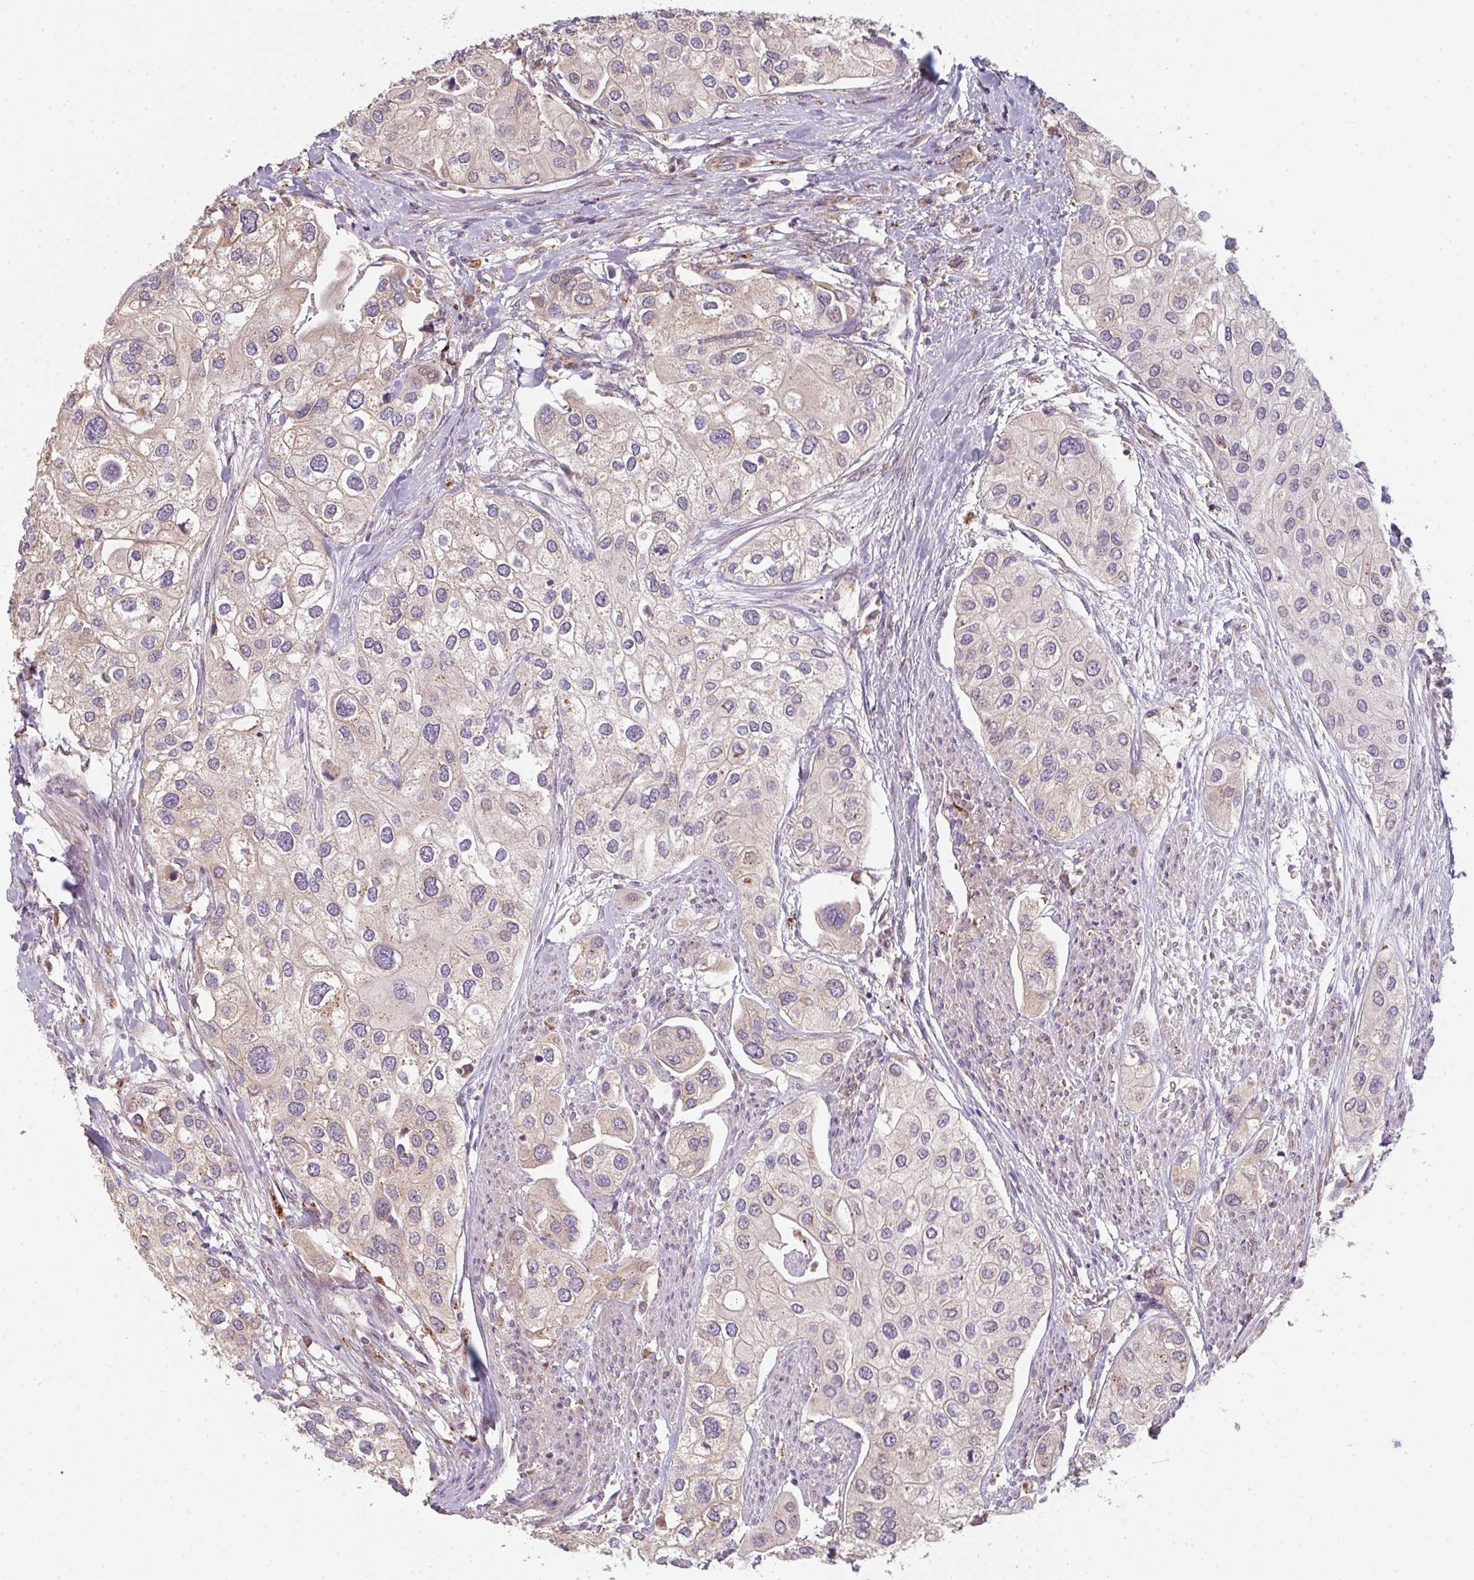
{"staining": {"intensity": "negative", "quantity": "none", "location": "none"}, "tissue": "urothelial cancer", "cell_type": "Tumor cells", "image_type": "cancer", "snomed": [{"axis": "morphology", "description": "Urothelial carcinoma, High grade"}, {"axis": "topography", "description": "Urinary bladder"}], "caption": "An immunohistochemistry image of urothelial cancer is shown. There is no staining in tumor cells of urothelial cancer.", "gene": "TMEM237", "patient": {"sex": "male", "age": 64}}